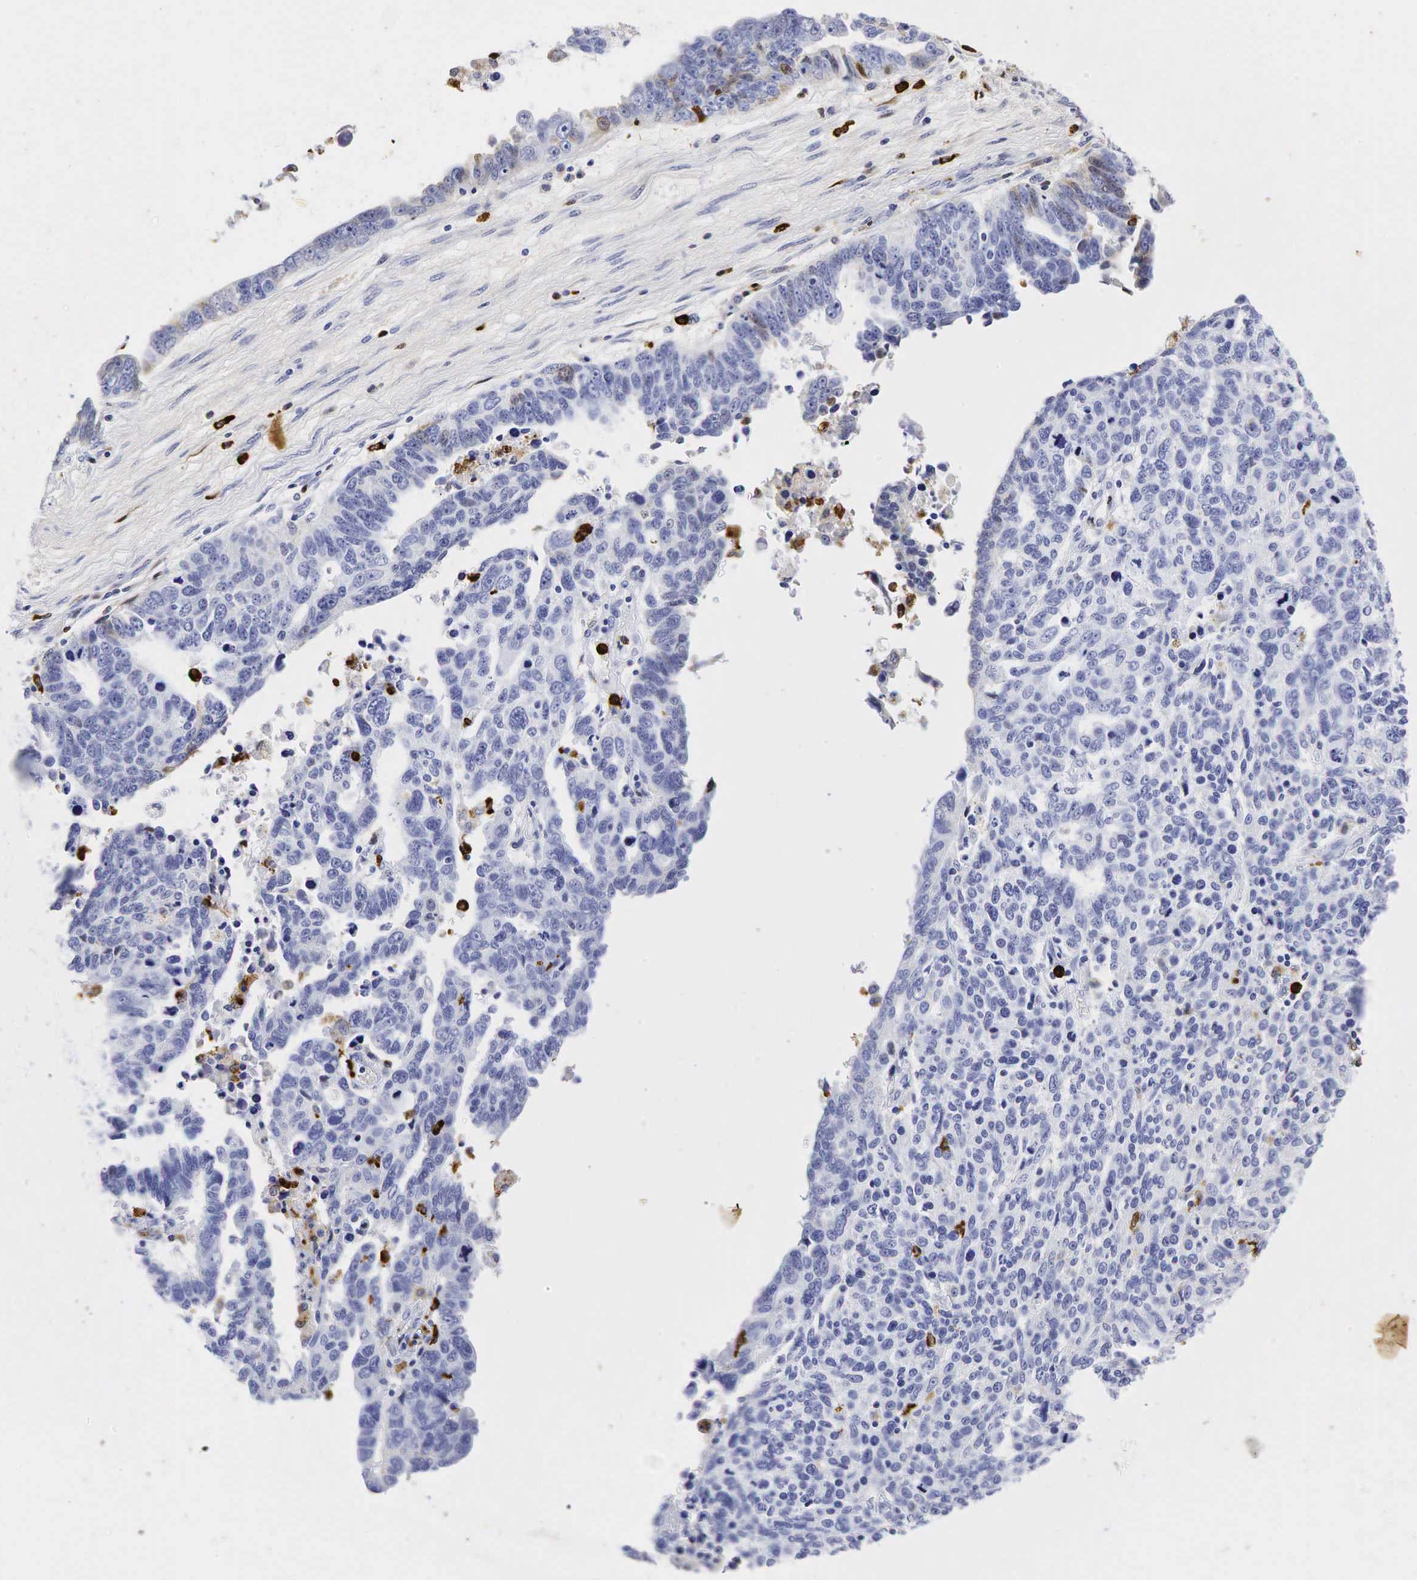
{"staining": {"intensity": "negative", "quantity": "none", "location": "none"}, "tissue": "ovarian cancer", "cell_type": "Tumor cells", "image_type": "cancer", "snomed": [{"axis": "morphology", "description": "Carcinoma, endometroid"}, {"axis": "morphology", "description": "Cystadenocarcinoma, serous, NOS"}, {"axis": "topography", "description": "Ovary"}], "caption": "IHC micrograph of human serous cystadenocarcinoma (ovarian) stained for a protein (brown), which demonstrates no staining in tumor cells.", "gene": "LYZ", "patient": {"sex": "female", "age": 45}}